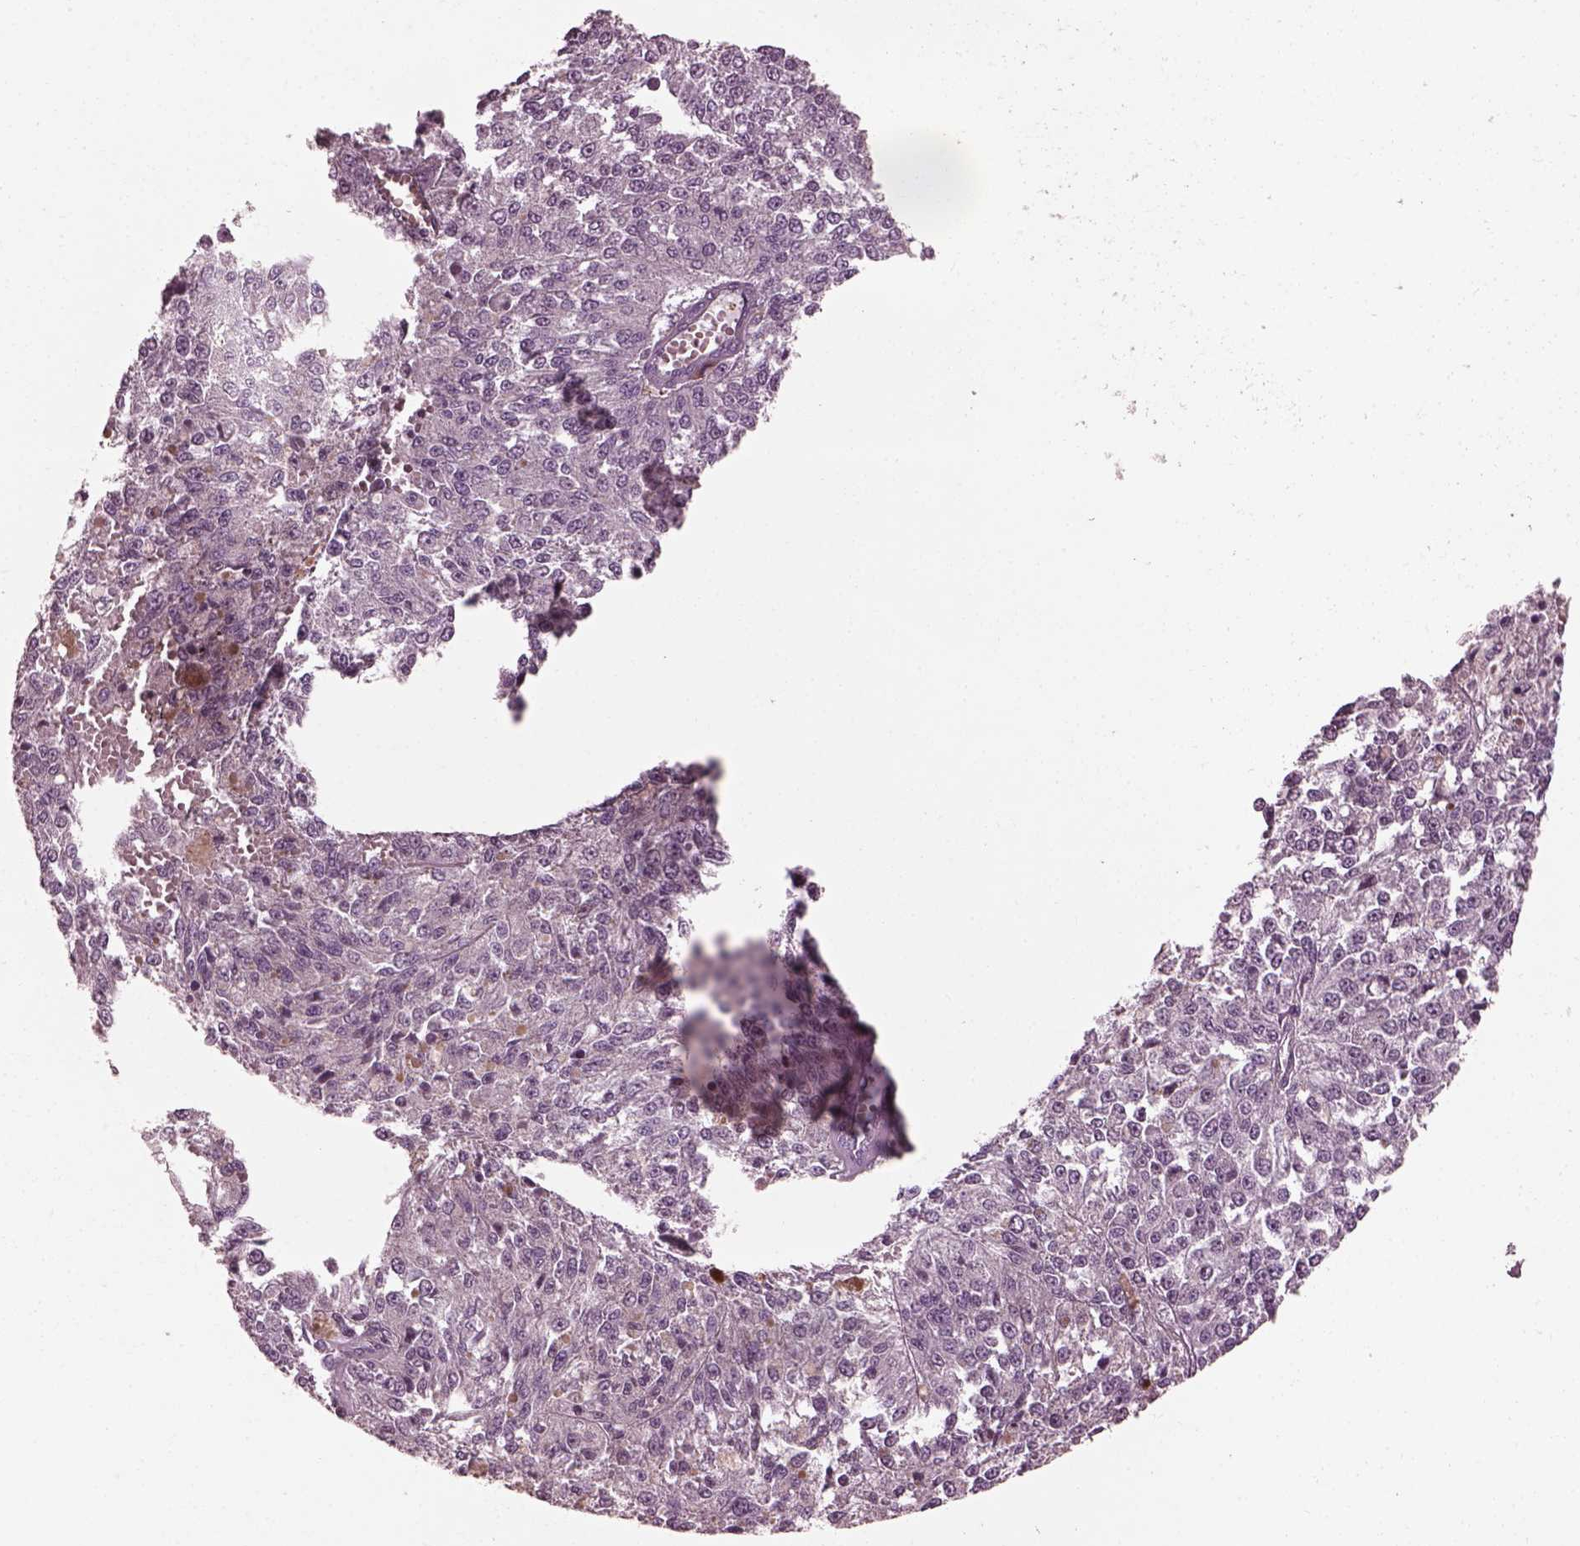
{"staining": {"intensity": "negative", "quantity": "none", "location": "none"}, "tissue": "melanoma", "cell_type": "Tumor cells", "image_type": "cancer", "snomed": [{"axis": "morphology", "description": "Malignant melanoma, Metastatic site"}, {"axis": "topography", "description": "Lymph node"}], "caption": "Immunohistochemical staining of malignant melanoma (metastatic site) exhibits no significant positivity in tumor cells.", "gene": "EFEMP1", "patient": {"sex": "female", "age": 64}}